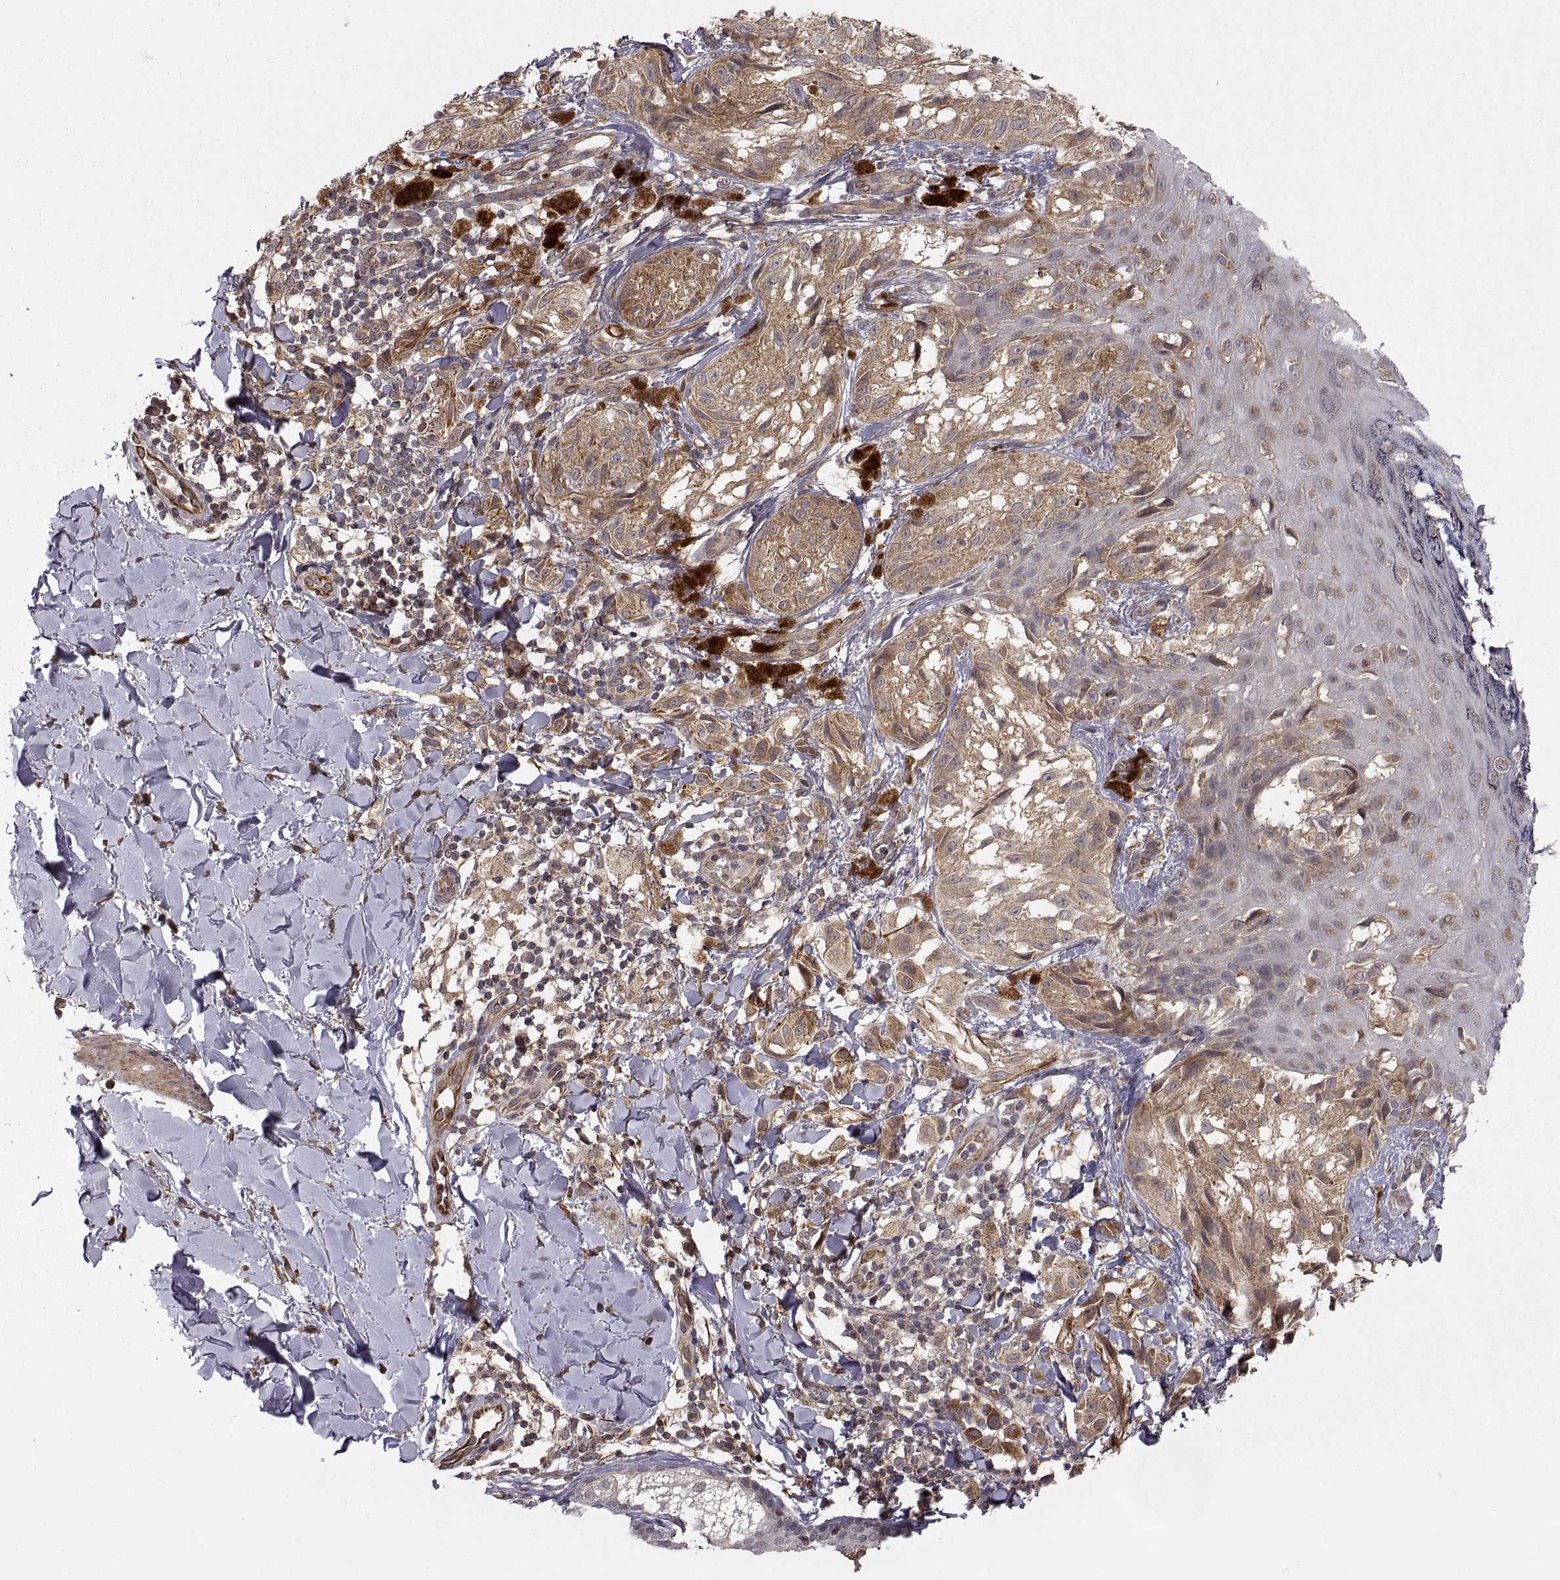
{"staining": {"intensity": "moderate", "quantity": "25%-75%", "location": "cytoplasmic/membranous"}, "tissue": "melanoma", "cell_type": "Tumor cells", "image_type": "cancer", "snomed": [{"axis": "morphology", "description": "Malignant melanoma, NOS"}, {"axis": "topography", "description": "Skin"}], "caption": "DAB immunohistochemical staining of human malignant melanoma demonstrates moderate cytoplasmic/membranous protein expression in about 25%-75% of tumor cells.", "gene": "ABL2", "patient": {"sex": "male", "age": 36}}